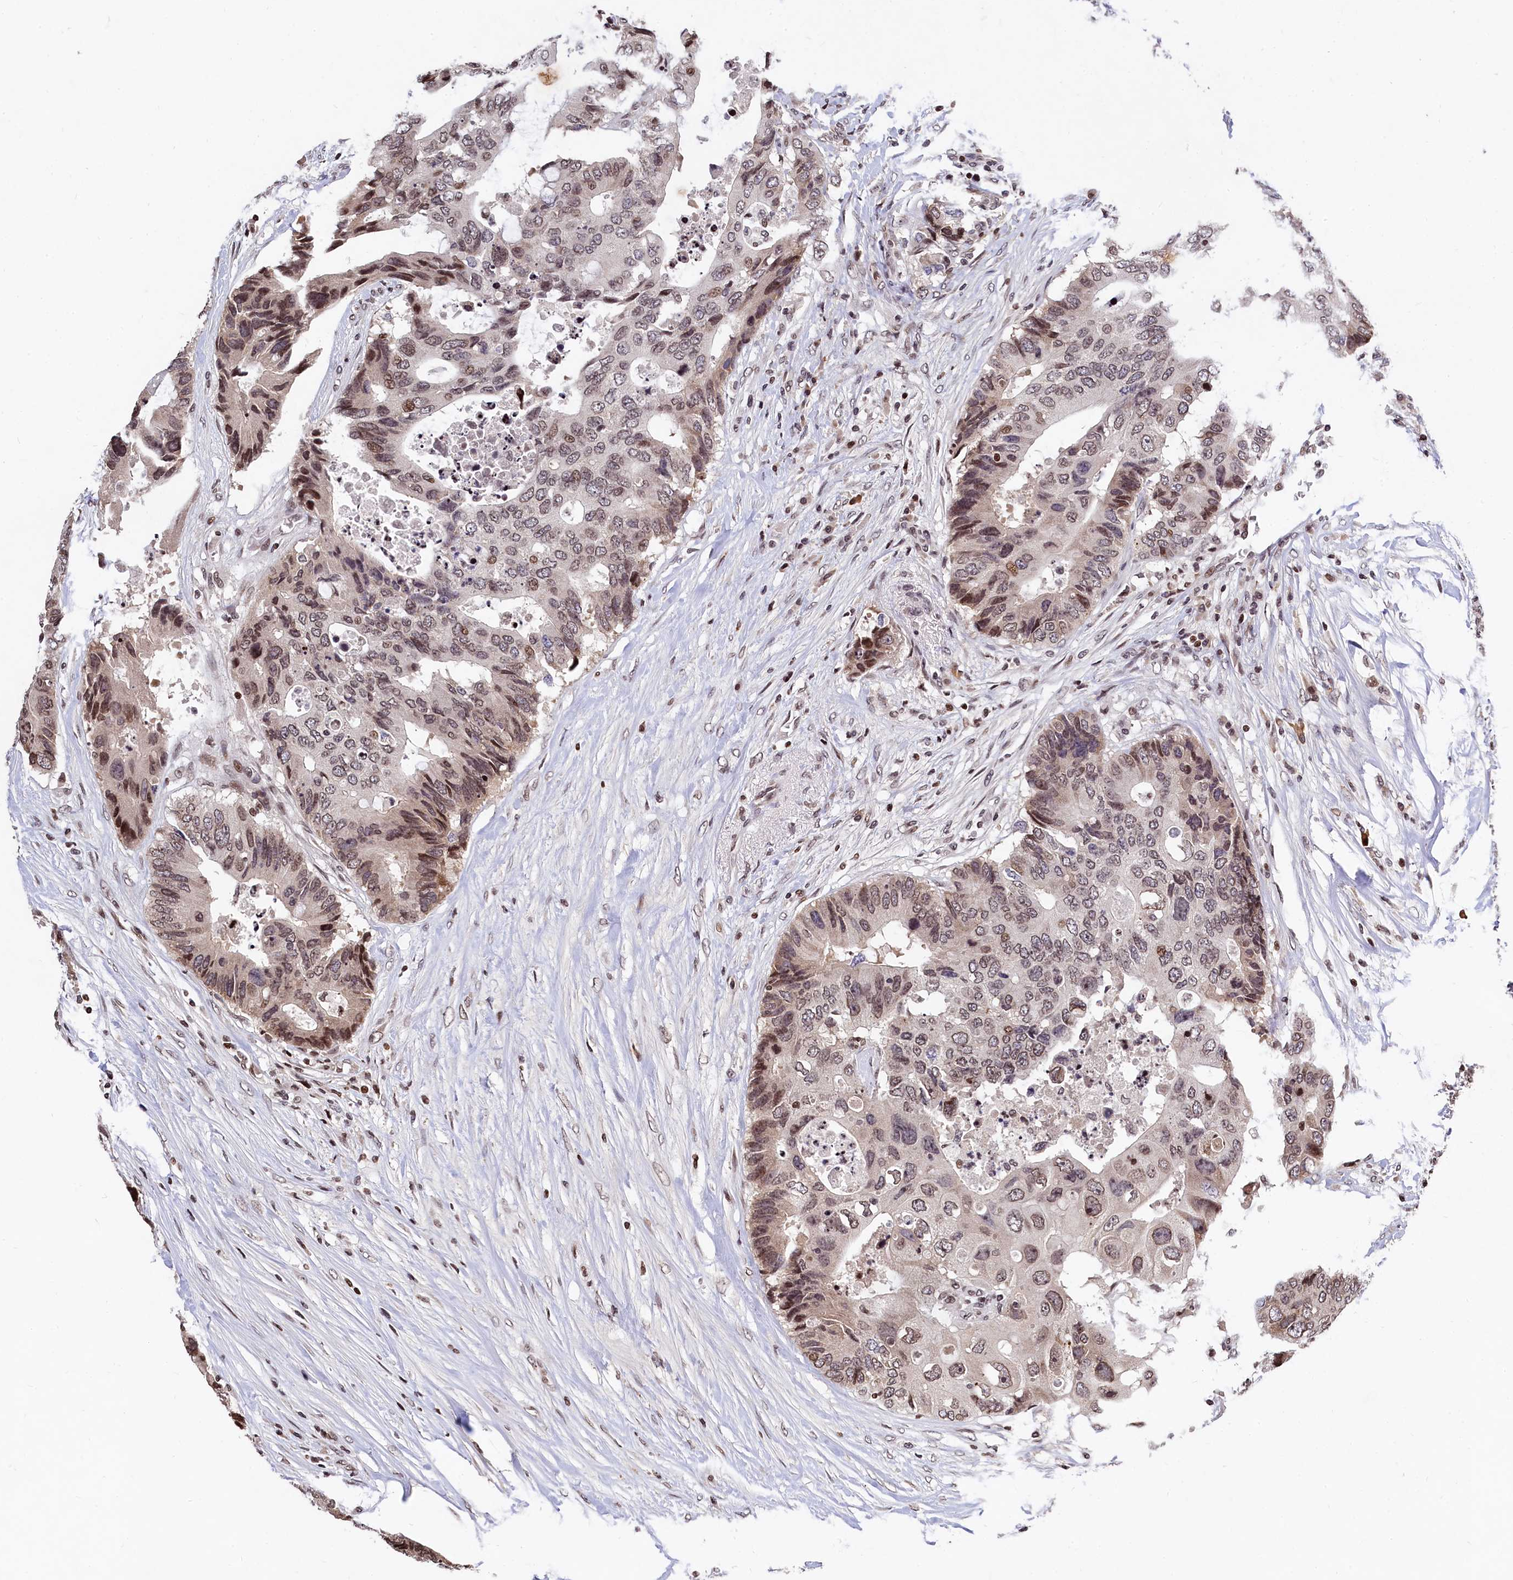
{"staining": {"intensity": "moderate", "quantity": "25%-75%", "location": "nuclear"}, "tissue": "colorectal cancer", "cell_type": "Tumor cells", "image_type": "cancer", "snomed": [{"axis": "morphology", "description": "Adenocarcinoma, NOS"}, {"axis": "topography", "description": "Colon"}], "caption": "Protein staining of colorectal adenocarcinoma tissue exhibits moderate nuclear expression in about 25%-75% of tumor cells.", "gene": "FAM217B", "patient": {"sex": "male", "age": 71}}